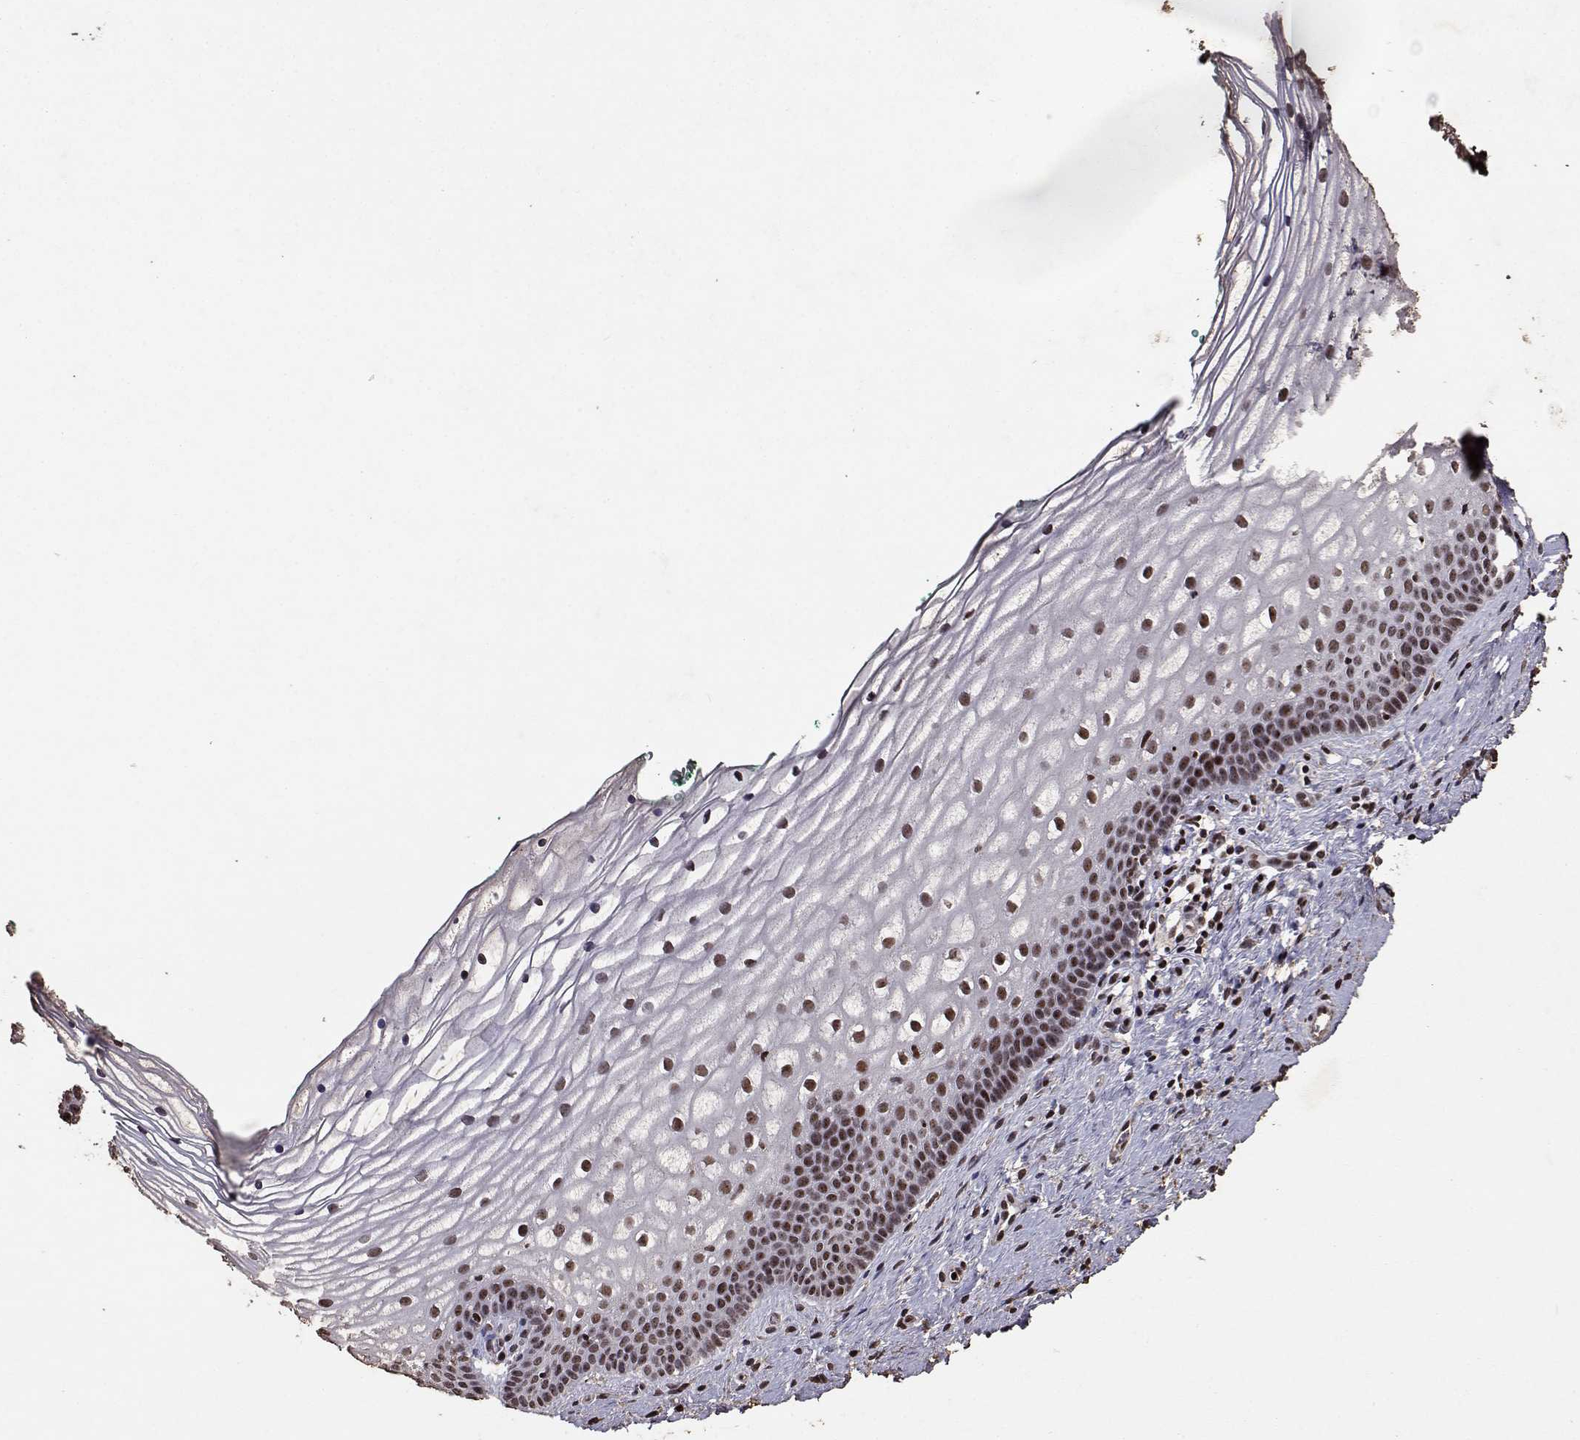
{"staining": {"intensity": "strong", "quantity": ">75%", "location": "nuclear"}, "tissue": "vagina", "cell_type": "Squamous epithelial cells", "image_type": "normal", "snomed": [{"axis": "morphology", "description": "Normal tissue, NOS"}, {"axis": "topography", "description": "Vagina"}], "caption": "Vagina was stained to show a protein in brown. There is high levels of strong nuclear expression in approximately >75% of squamous epithelial cells.", "gene": "TOE1", "patient": {"sex": "female", "age": 44}}